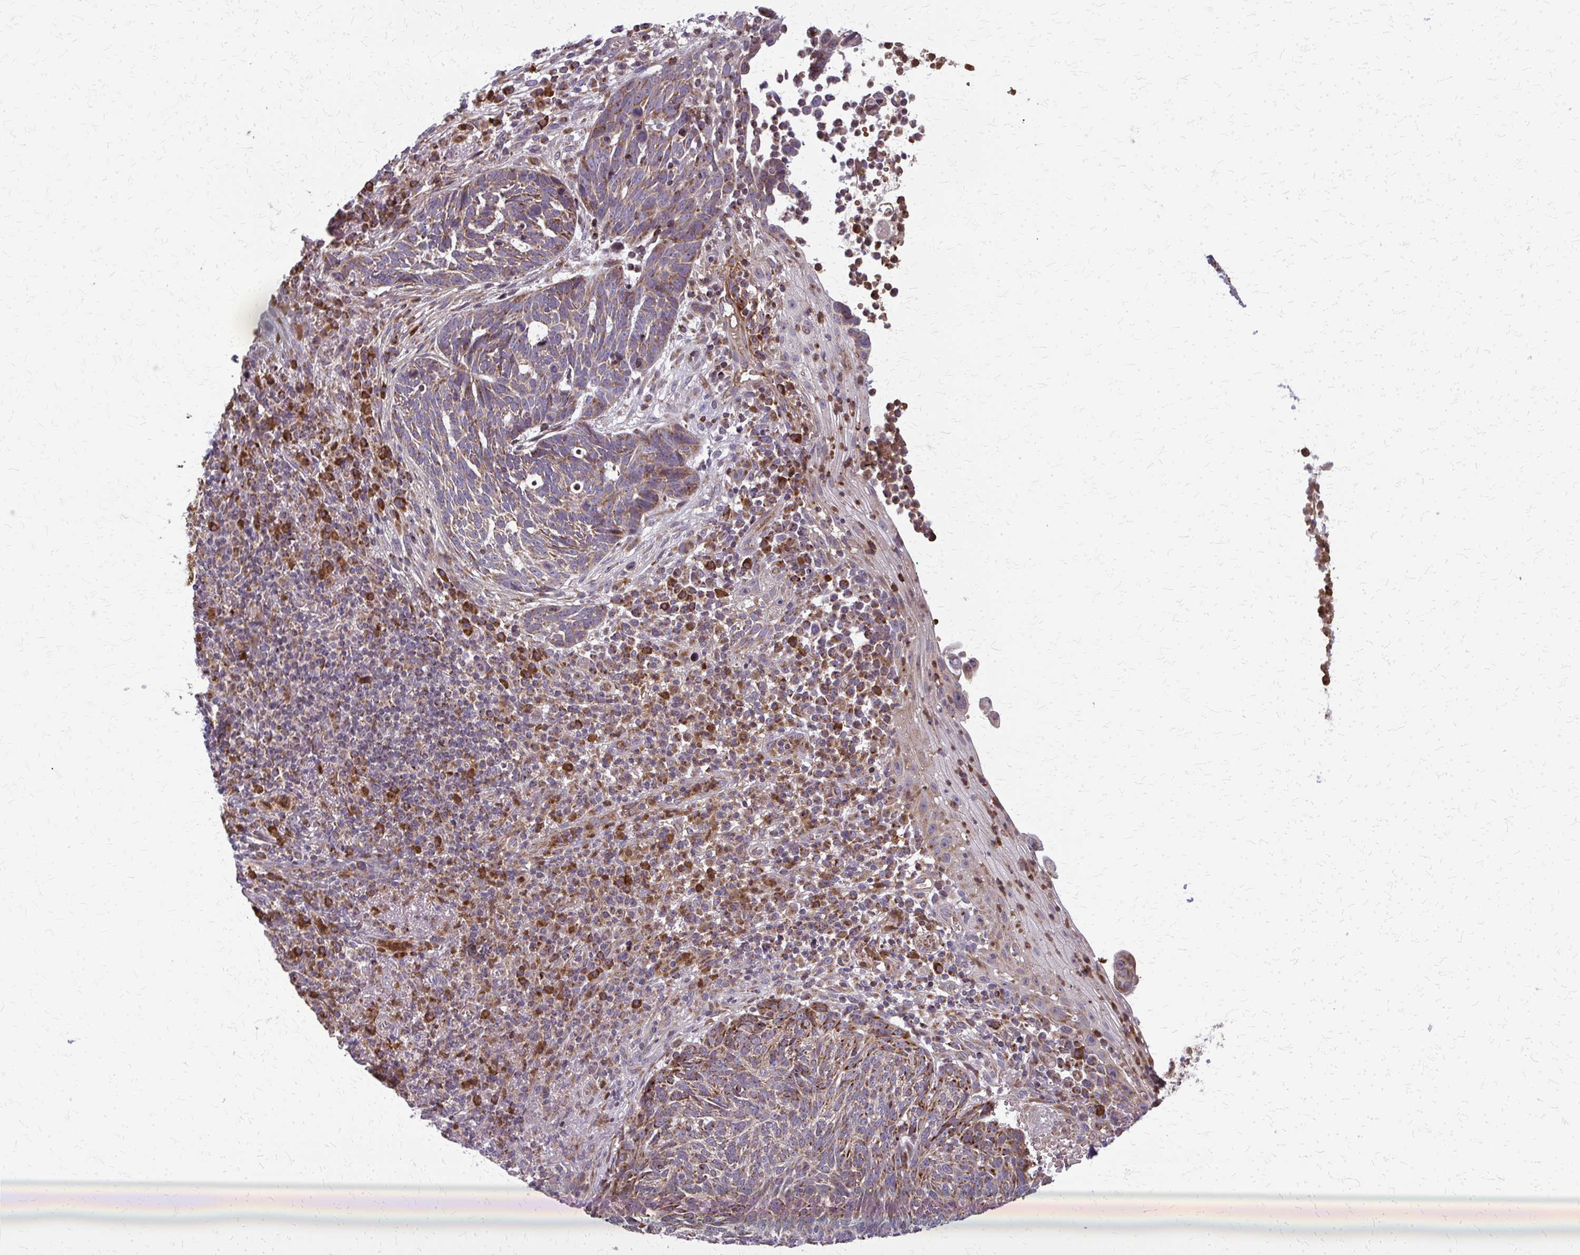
{"staining": {"intensity": "moderate", "quantity": ">75%", "location": "cytoplasmic/membranous"}, "tissue": "skin cancer", "cell_type": "Tumor cells", "image_type": "cancer", "snomed": [{"axis": "morphology", "description": "Basal cell carcinoma"}, {"axis": "topography", "description": "Skin"}, {"axis": "topography", "description": "Skin of face"}], "caption": "Tumor cells demonstrate moderate cytoplasmic/membranous positivity in approximately >75% of cells in basal cell carcinoma (skin). The staining was performed using DAB (3,3'-diaminobenzidine), with brown indicating positive protein expression. Nuclei are stained blue with hematoxylin.", "gene": "MCCC1", "patient": {"sex": "female", "age": 95}}